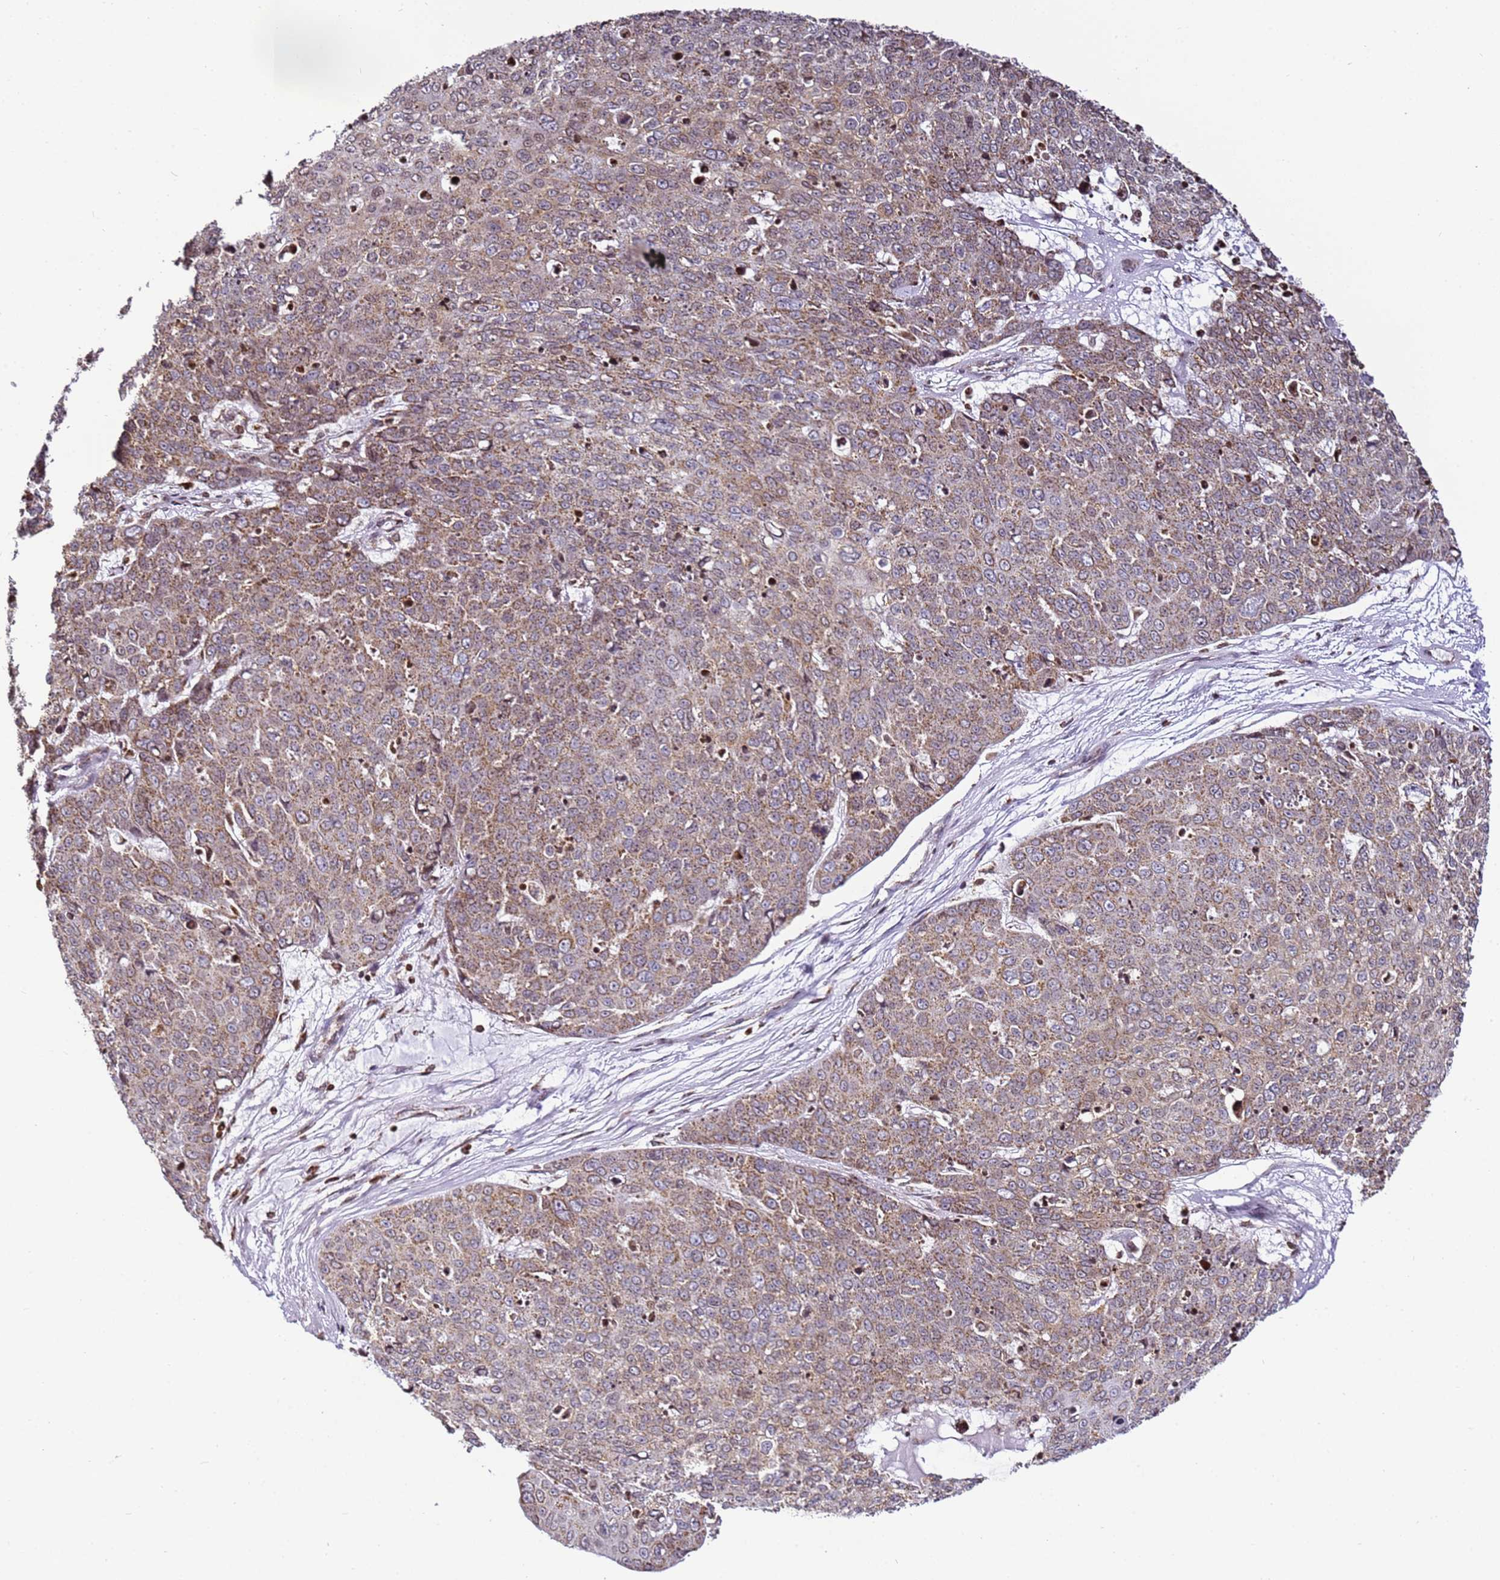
{"staining": {"intensity": "moderate", "quantity": "25%-75%", "location": "cytoplasmic/membranous"}, "tissue": "skin cancer", "cell_type": "Tumor cells", "image_type": "cancer", "snomed": [{"axis": "morphology", "description": "Squamous cell carcinoma, NOS"}, {"axis": "topography", "description": "Skin"}], "caption": "IHC micrograph of neoplastic tissue: skin cancer stained using immunohistochemistry exhibits medium levels of moderate protein expression localized specifically in the cytoplasmic/membranous of tumor cells, appearing as a cytoplasmic/membranous brown color.", "gene": "HSPE1", "patient": {"sex": "male", "age": 71}}